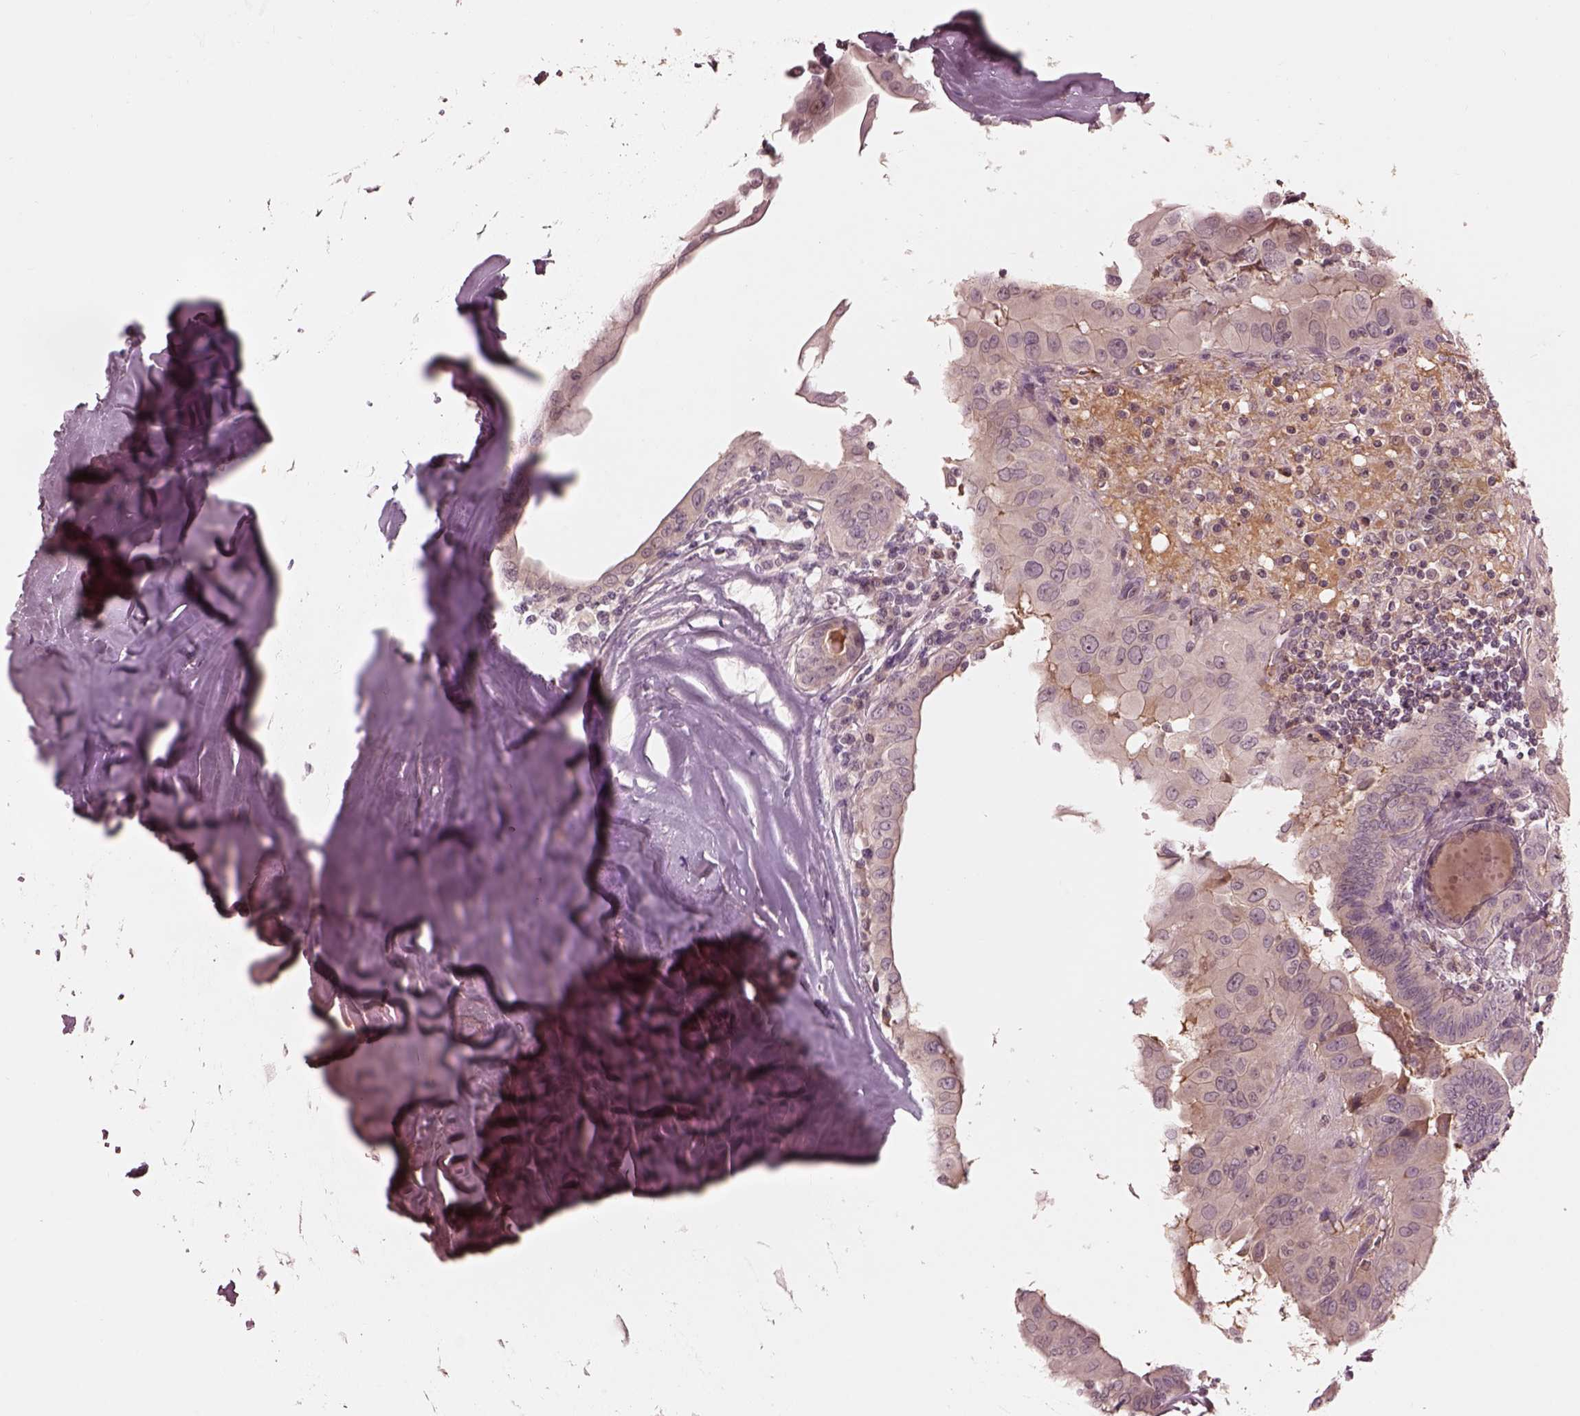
{"staining": {"intensity": "negative", "quantity": "none", "location": "none"}, "tissue": "thyroid cancer", "cell_type": "Tumor cells", "image_type": "cancer", "snomed": [{"axis": "morphology", "description": "Papillary adenocarcinoma, NOS"}, {"axis": "topography", "description": "Thyroid gland"}], "caption": "Human thyroid cancer stained for a protein using immunohistochemistry demonstrates no positivity in tumor cells.", "gene": "TF", "patient": {"sex": "female", "age": 37}}